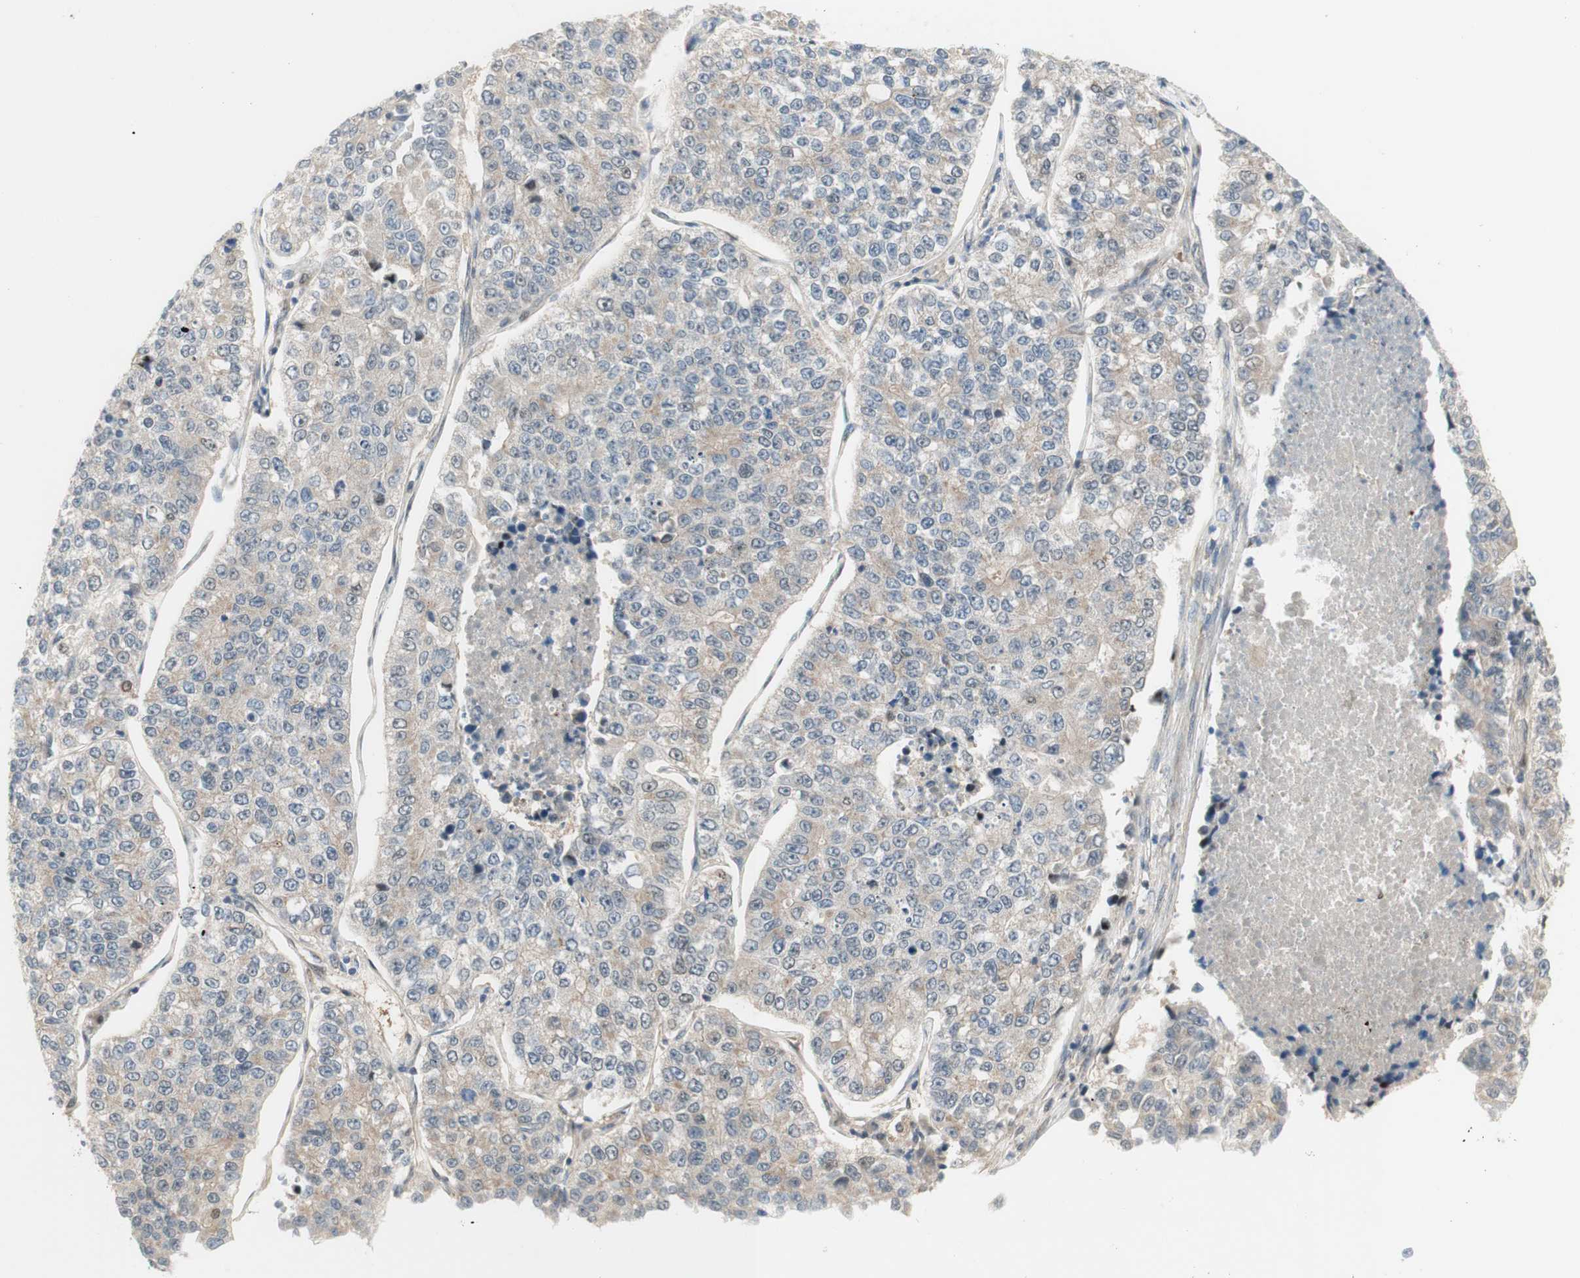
{"staining": {"intensity": "weak", "quantity": "<25%", "location": "cytoplasmic/membranous"}, "tissue": "lung cancer", "cell_type": "Tumor cells", "image_type": "cancer", "snomed": [{"axis": "morphology", "description": "Adenocarcinoma, NOS"}, {"axis": "topography", "description": "Lung"}], "caption": "This is an IHC histopathology image of lung cancer (adenocarcinoma). There is no expression in tumor cells.", "gene": "RFNG", "patient": {"sex": "male", "age": 49}}